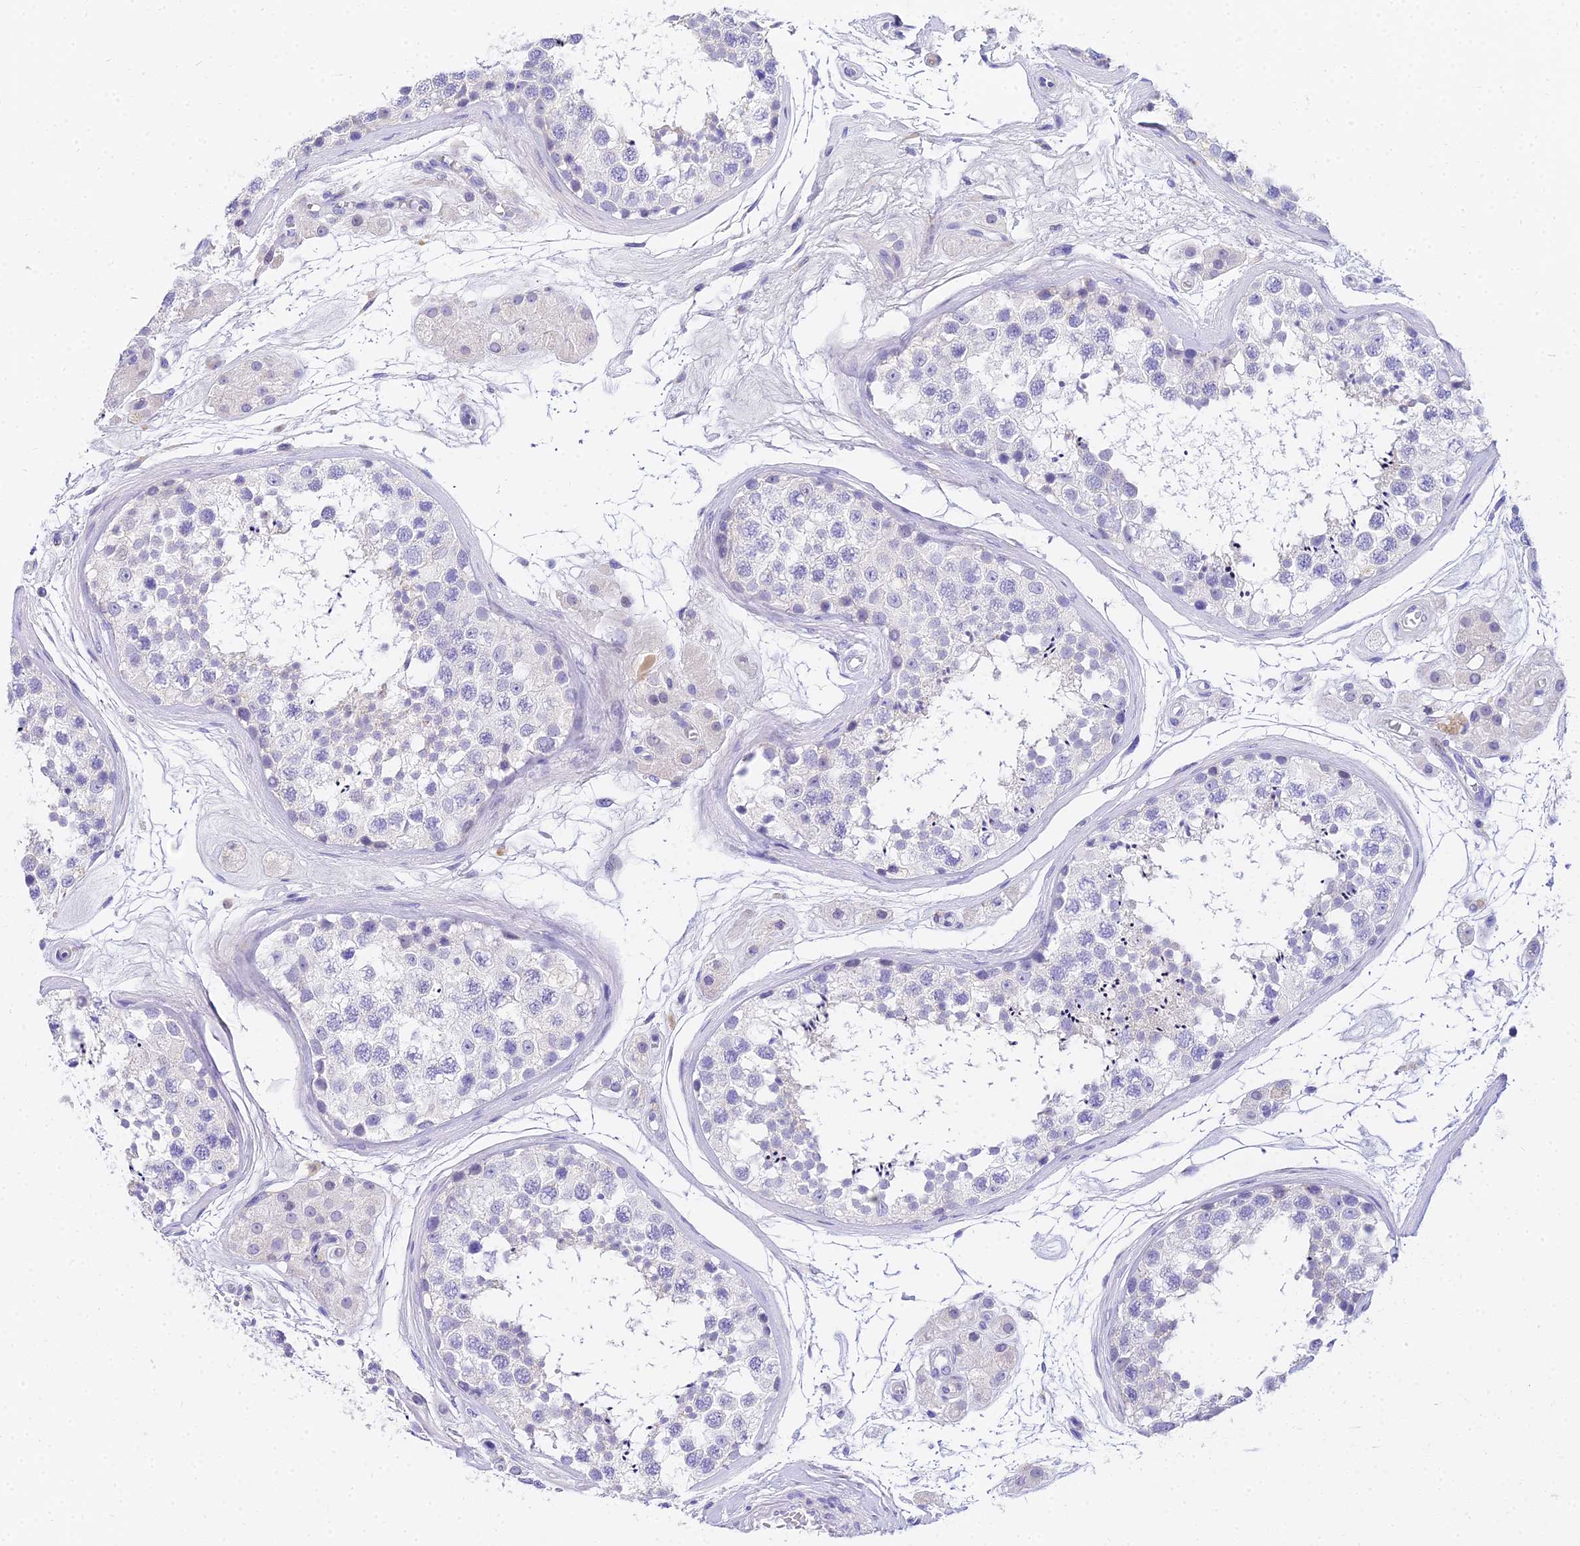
{"staining": {"intensity": "negative", "quantity": "none", "location": "none"}, "tissue": "testis", "cell_type": "Cells in seminiferous ducts", "image_type": "normal", "snomed": [{"axis": "morphology", "description": "Normal tissue, NOS"}, {"axis": "topography", "description": "Testis"}], "caption": "Cells in seminiferous ducts show no significant protein expression in benign testis. The staining was performed using DAB (3,3'-diaminobenzidine) to visualize the protein expression in brown, while the nuclei were stained in blue with hematoxylin (Magnification: 20x).", "gene": "VWC2L", "patient": {"sex": "male", "age": 56}}